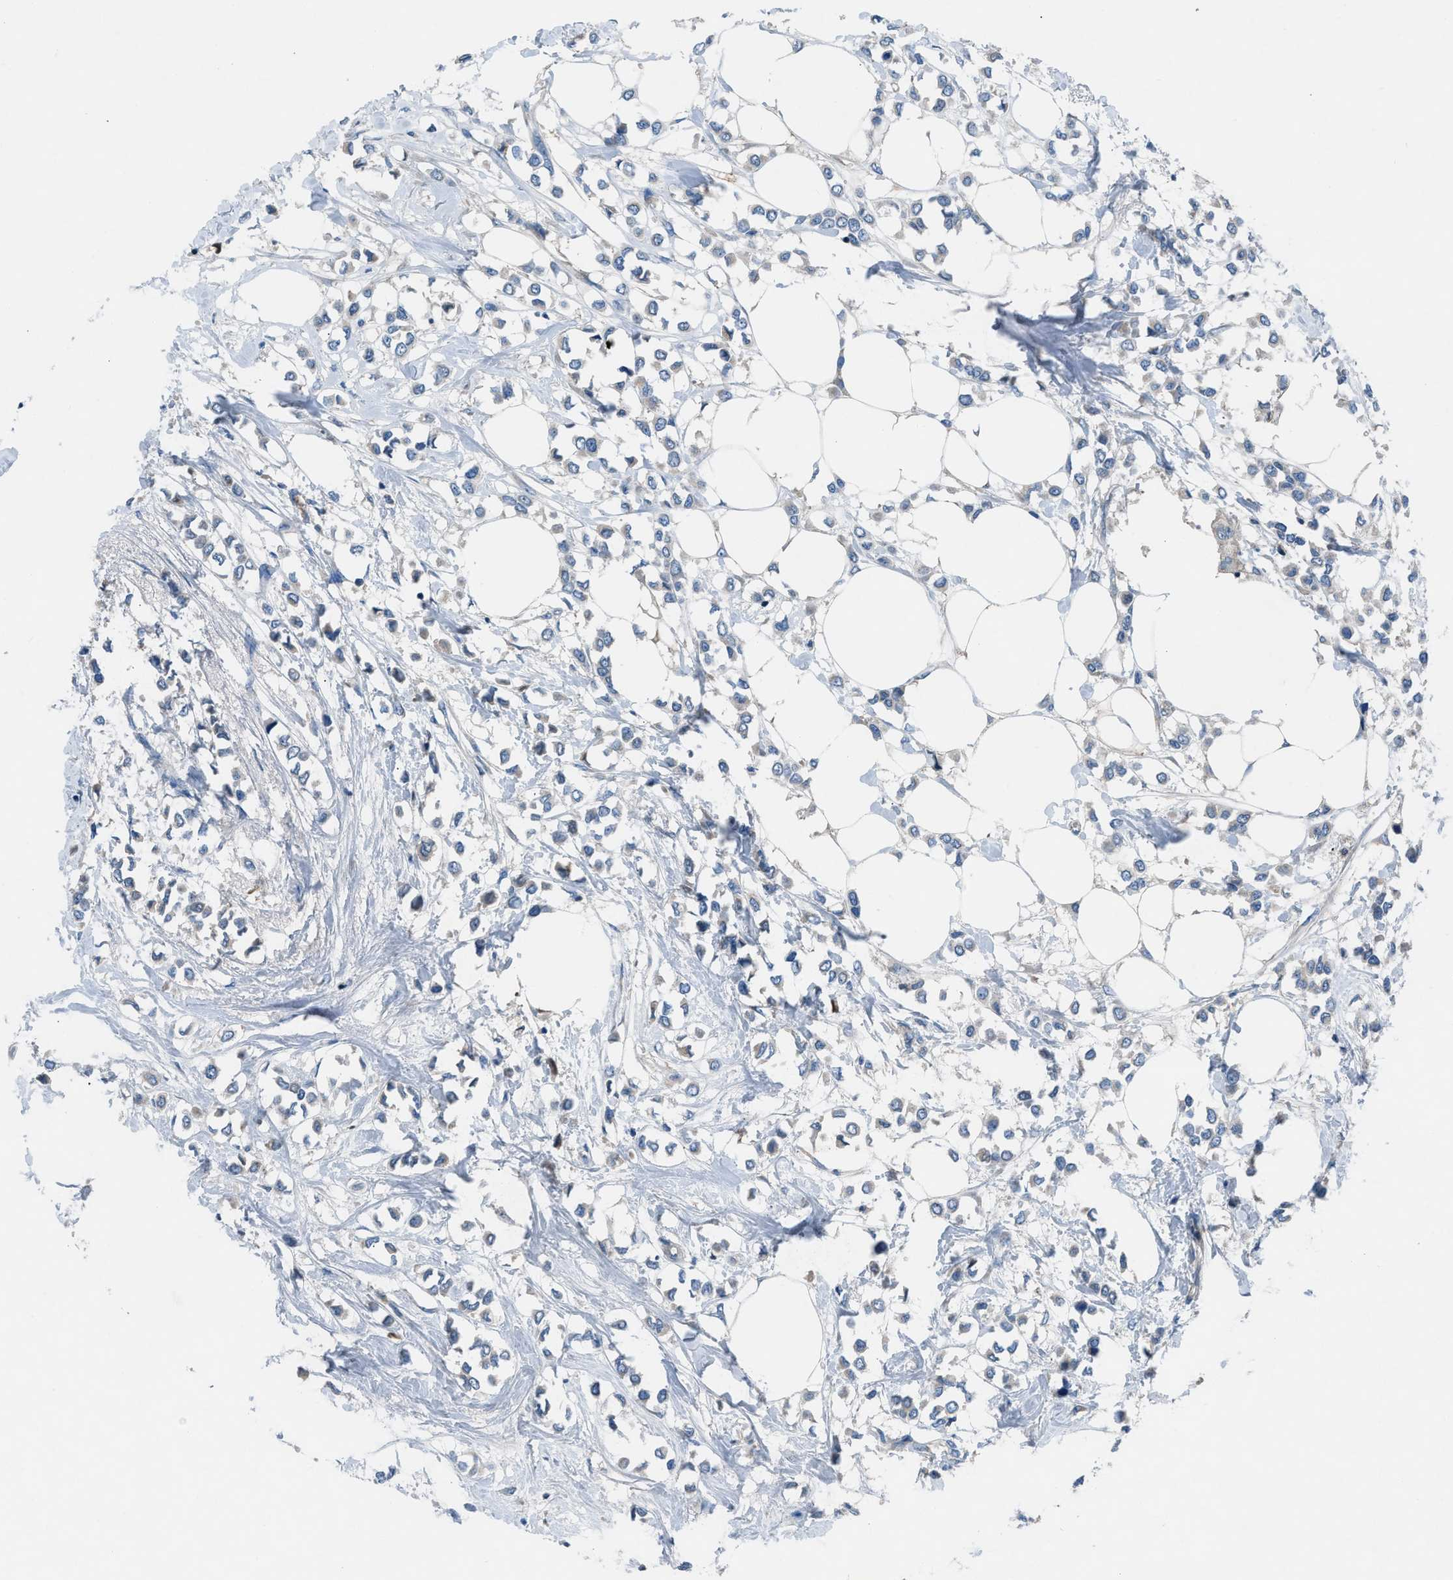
{"staining": {"intensity": "weak", "quantity": "<25%", "location": "cytoplasmic/membranous"}, "tissue": "breast cancer", "cell_type": "Tumor cells", "image_type": "cancer", "snomed": [{"axis": "morphology", "description": "Lobular carcinoma"}, {"axis": "topography", "description": "Breast"}], "caption": "The photomicrograph demonstrates no staining of tumor cells in lobular carcinoma (breast).", "gene": "GRK6", "patient": {"sex": "female", "age": 51}}